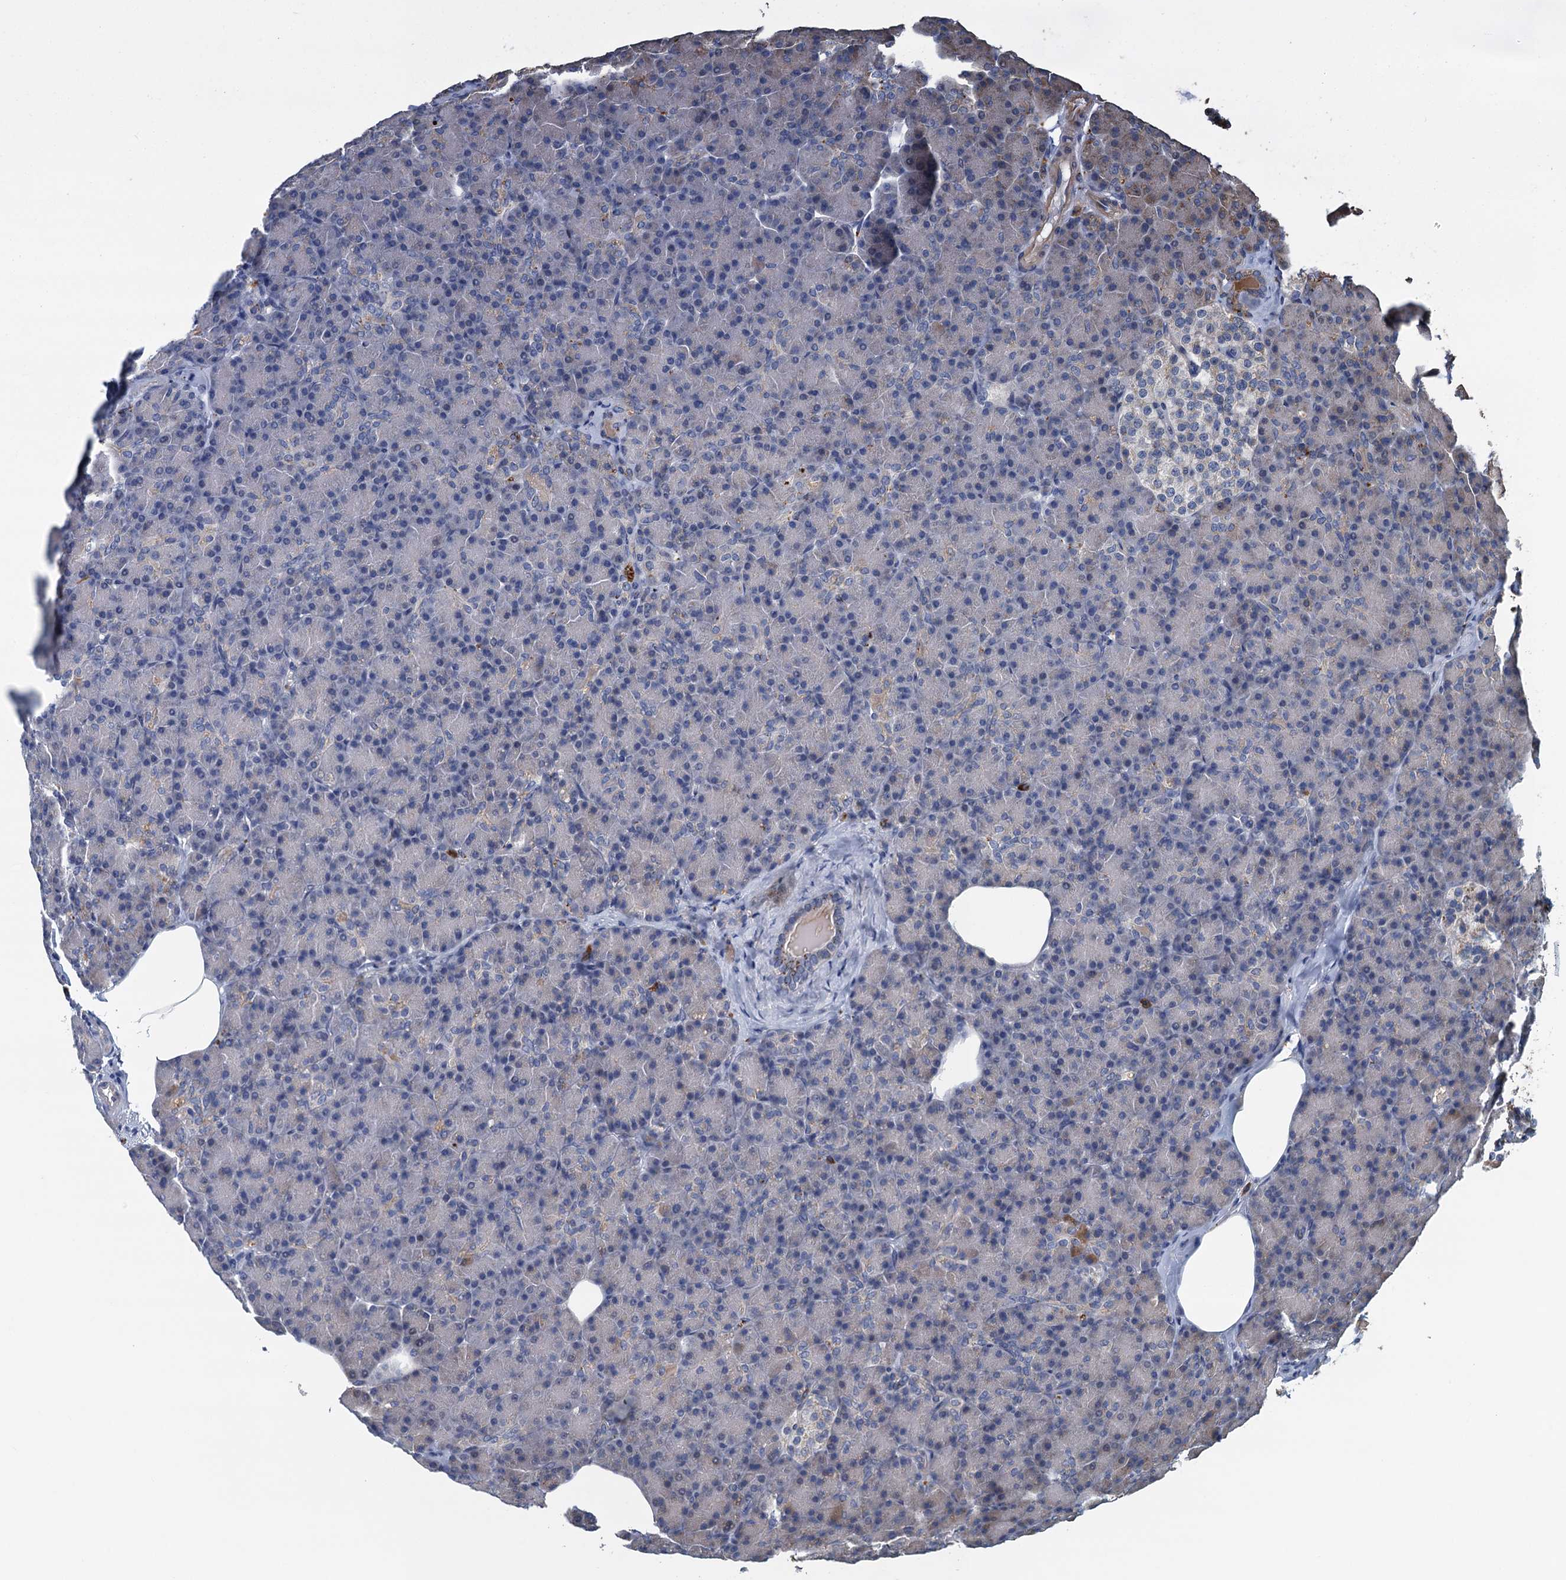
{"staining": {"intensity": "weak", "quantity": "<25%", "location": "cytoplasmic/membranous"}, "tissue": "pancreas", "cell_type": "Exocrine glandular cells", "image_type": "normal", "snomed": [{"axis": "morphology", "description": "Normal tissue, NOS"}, {"axis": "topography", "description": "Pancreas"}], "caption": "DAB (3,3'-diaminobenzidine) immunohistochemical staining of normal pancreas demonstrates no significant staining in exocrine glandular cells. (DAB immunohistochemistry (IHC) with hematoxylin counter stain).", "gene": "AGRN", "patient": {"sex": "female", "age": 43}}